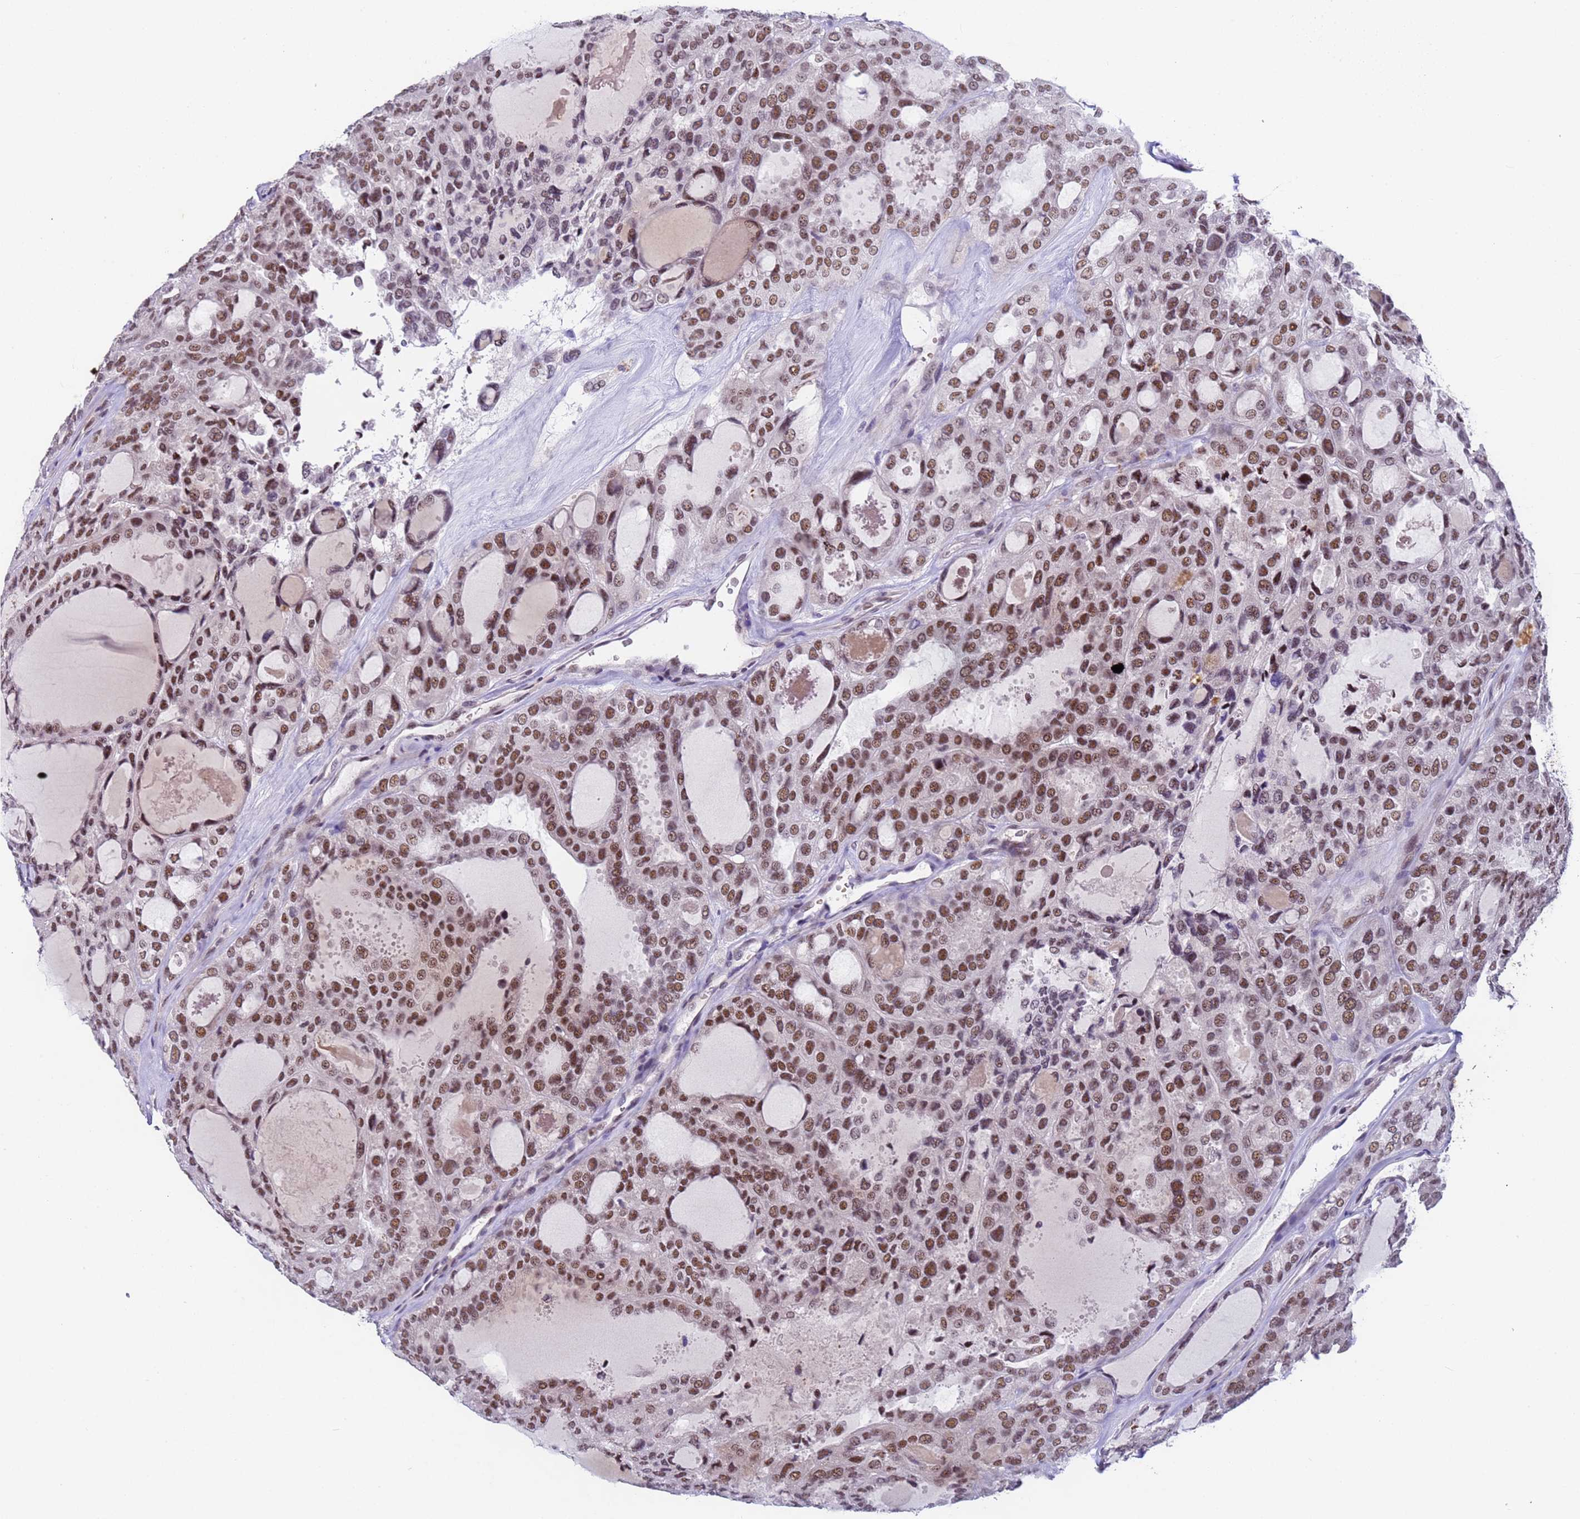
{"staining": {"intensity": "moderate", "quantity": ">75%", "location": "nuclear"}, "tissue": "thyroid cancer", "cell_type": "Tumor cells", "image_type": "cancer", "snomed": [{"axis": "morphology", "description": "Follicular adenoma carcinoma, NOS"}, {"axis": "topography", "description": "Thyroid gland"}], "caption": "Immunohistochemistry (IHC) (DAB (3,3'-diaminobenzidine)) staining of follicular adenoma carcinoma (thyroid) exhibits moderate nuclear protein staining in approximately >75% of tumor cells.", "gene": "FNBP4", "patient": {"sex": "male", "age": 75}}